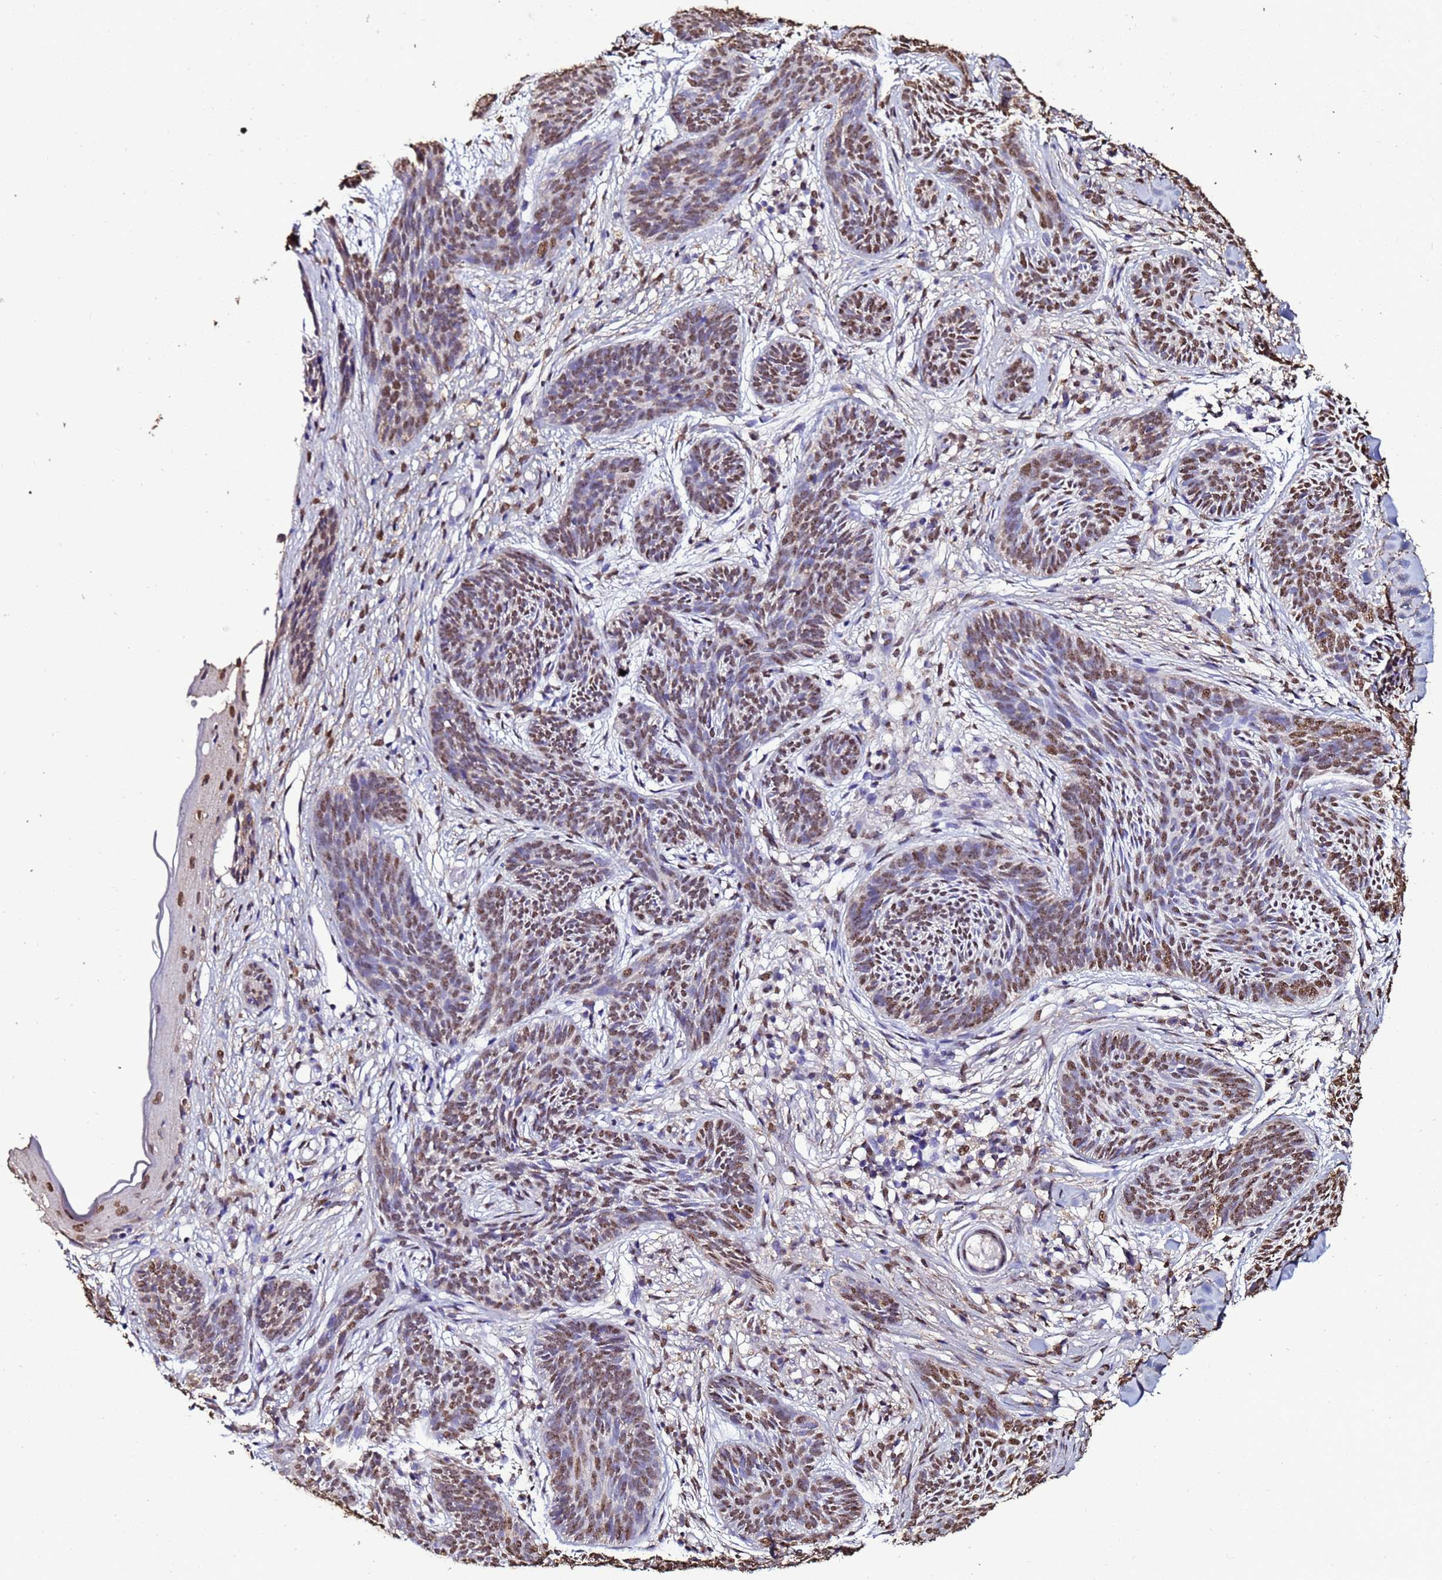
{"staining": {"intensity": "moderate", "quantity": "25%-75%", "location": "nuclear"}, "tissue": "skin cancer", "cell_type": "Tumor cells", "image_type": "cancer", "snomed": [{"axis": "morphology", "description": "Basal cell carcinoma"}, {"axis": "topography", "description": "Skin"}], "caption": "Protein staining by immunohistochemistry displays moderate nuclear positivity in about 25%-75% of tumor cells in skin cancer.", "gene": "TRIP6", "patient": {"sex": "female", "age": 81}}